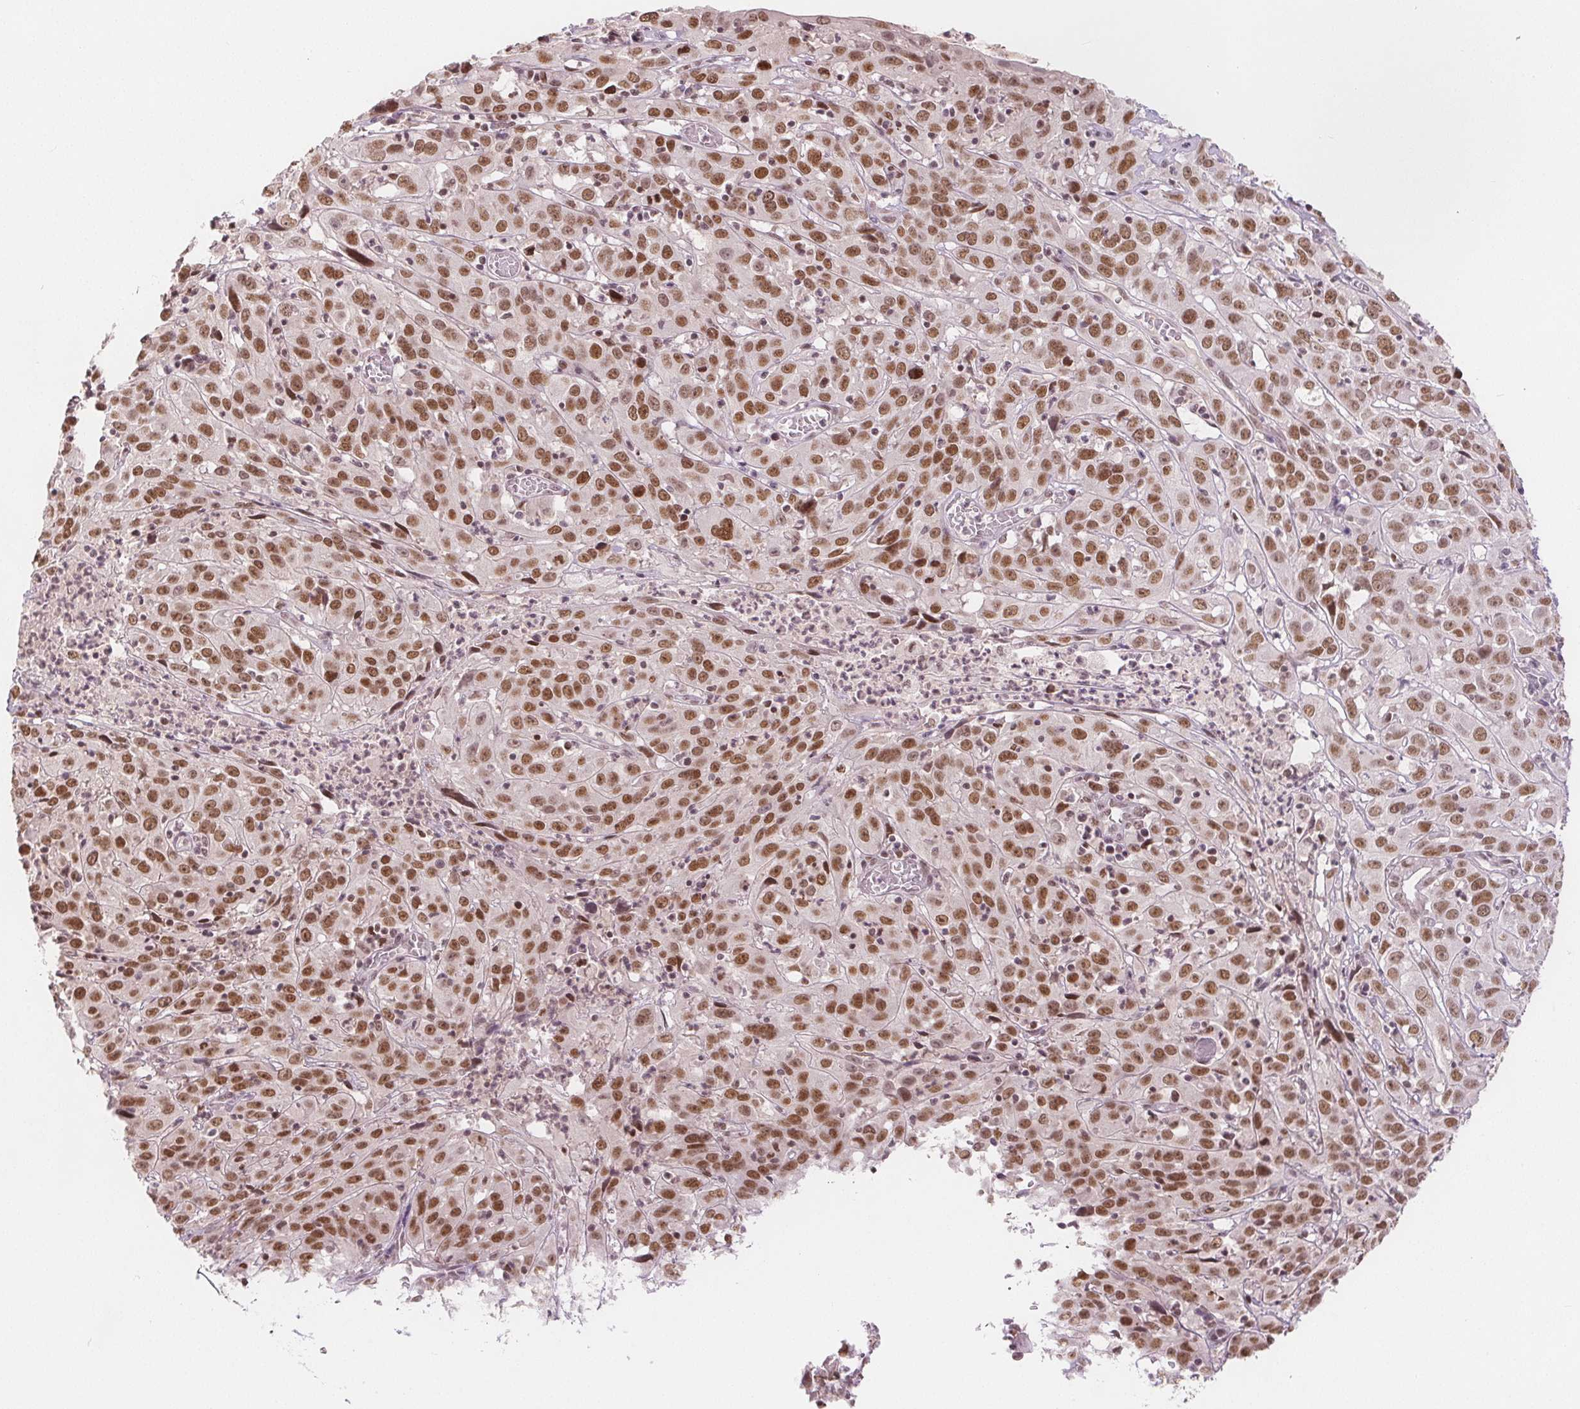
{"staining": {"intensity": "moderate", "quantity": ">75%", "location": "nuclear"}, "tissue": "cervical cancer", "cell_type": "Tumor cells", "image_type": "cancer", "snomed": [{"axis": "morphology", "description": "Squamous cell carcinoma, NOS"}, {"axis": "topography", "description": "Cervix"}], "caption": "Brown immunohistochemical staining in cervical squamous cell carcinoma demonstrates moderate nuclear positivity in approximately >75% of tumor cells.", "gene": "DEK", "patient": {"sex": "female", "age": 32}}